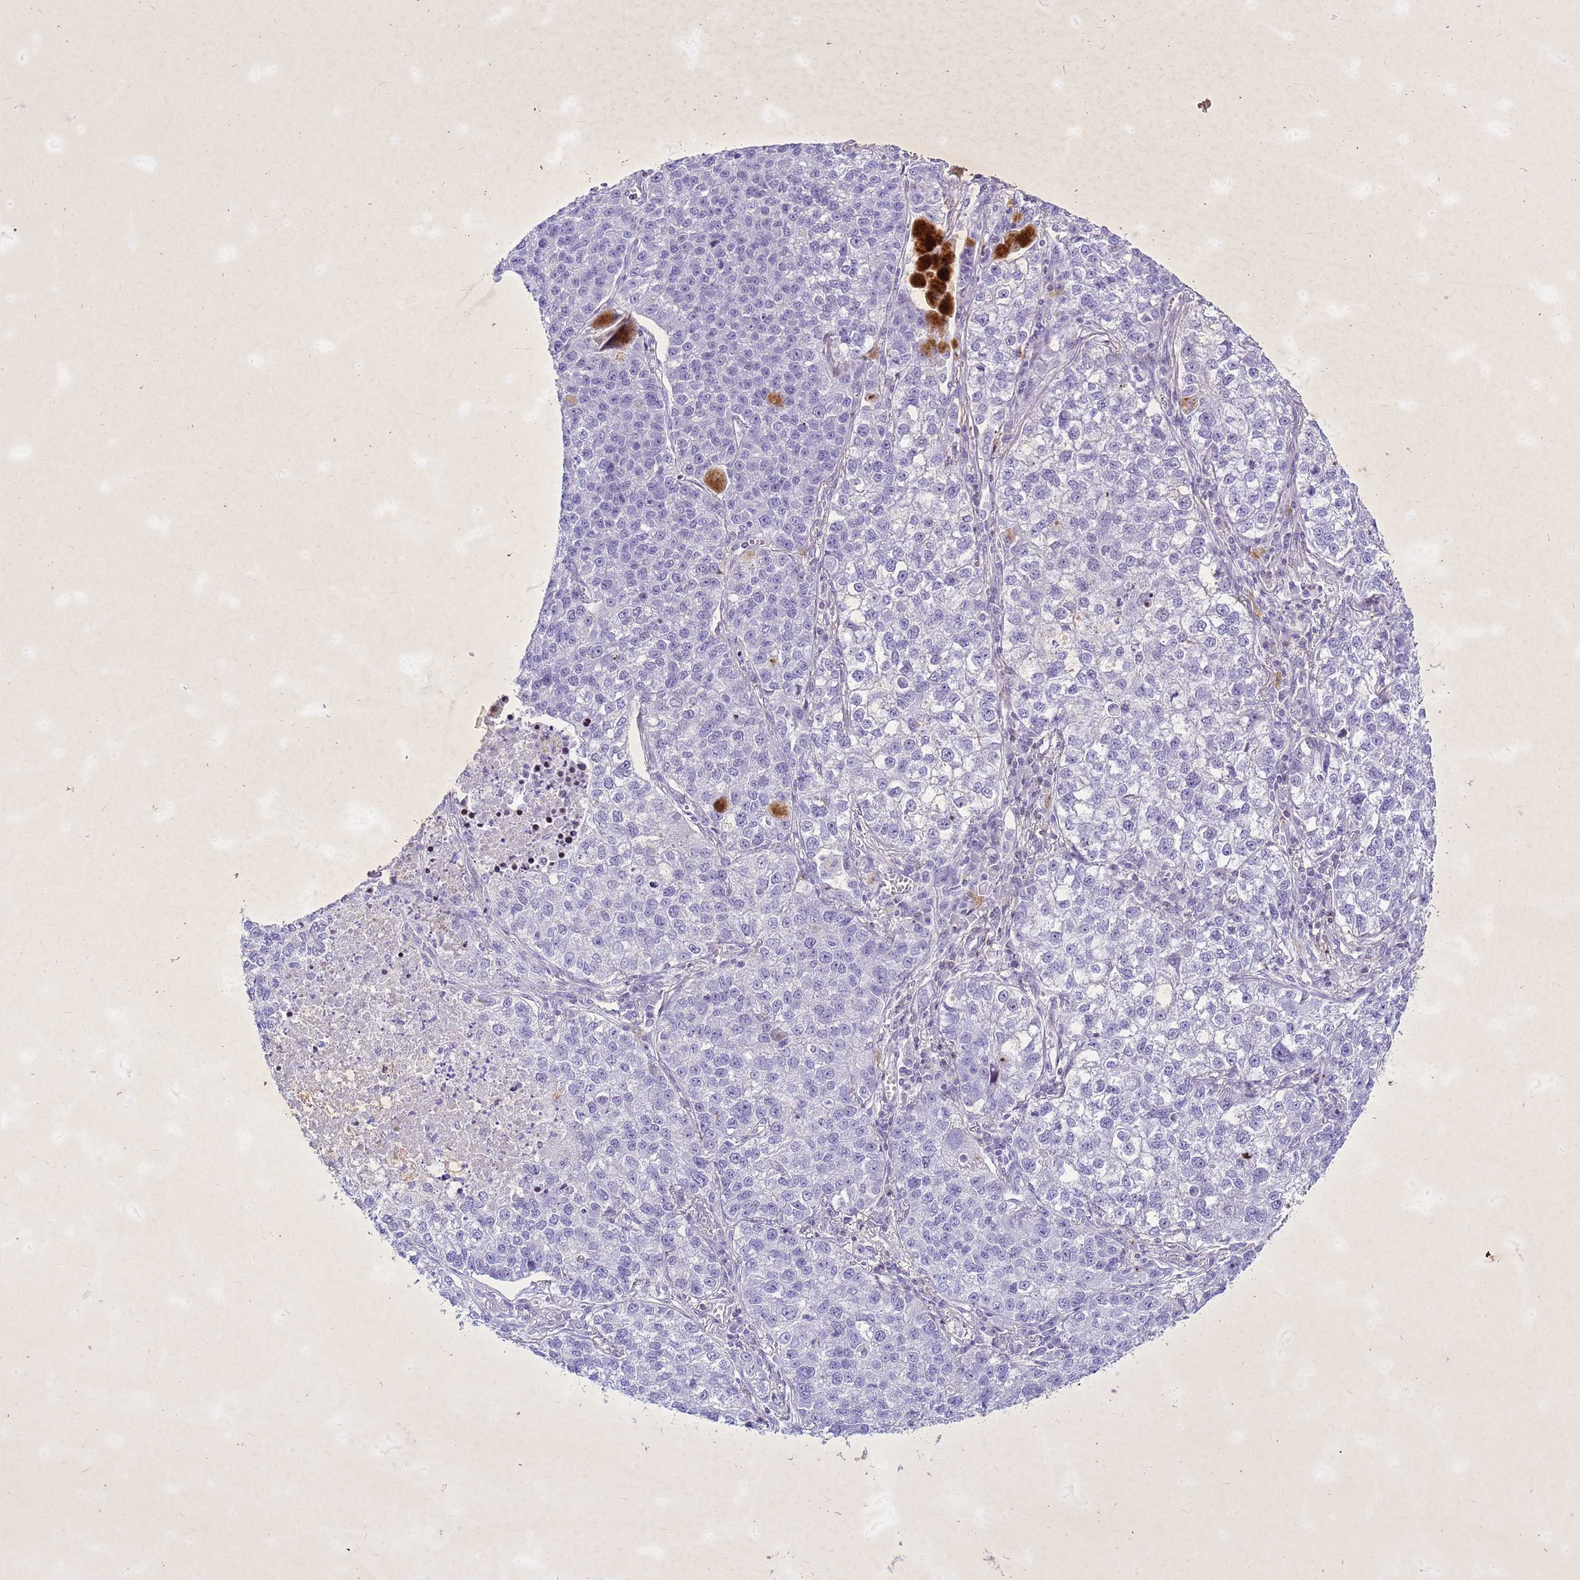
{"staining": {"intensity": "negative", "quantity": "none", "location": "none"}, "tissue": "lung cancer", "cell_type": "Tumor cells", "image_type": "cancer", "snomed": [{"axis": "morphology", "description": "Adenocarcinoma, NOS"}, {"axis": "topography", "description": "Lung"}], "caption": "Immunohistochemistry (IHC) micrograph of neoplastic tissue: adenocarcinoma (lung) stained with DAB (3,3'-diaminobenzidine) demonstrates no significant protein expression in tumor cells.", "gene": "COPS9", "patient": {"sex": "male", "age": 49}}